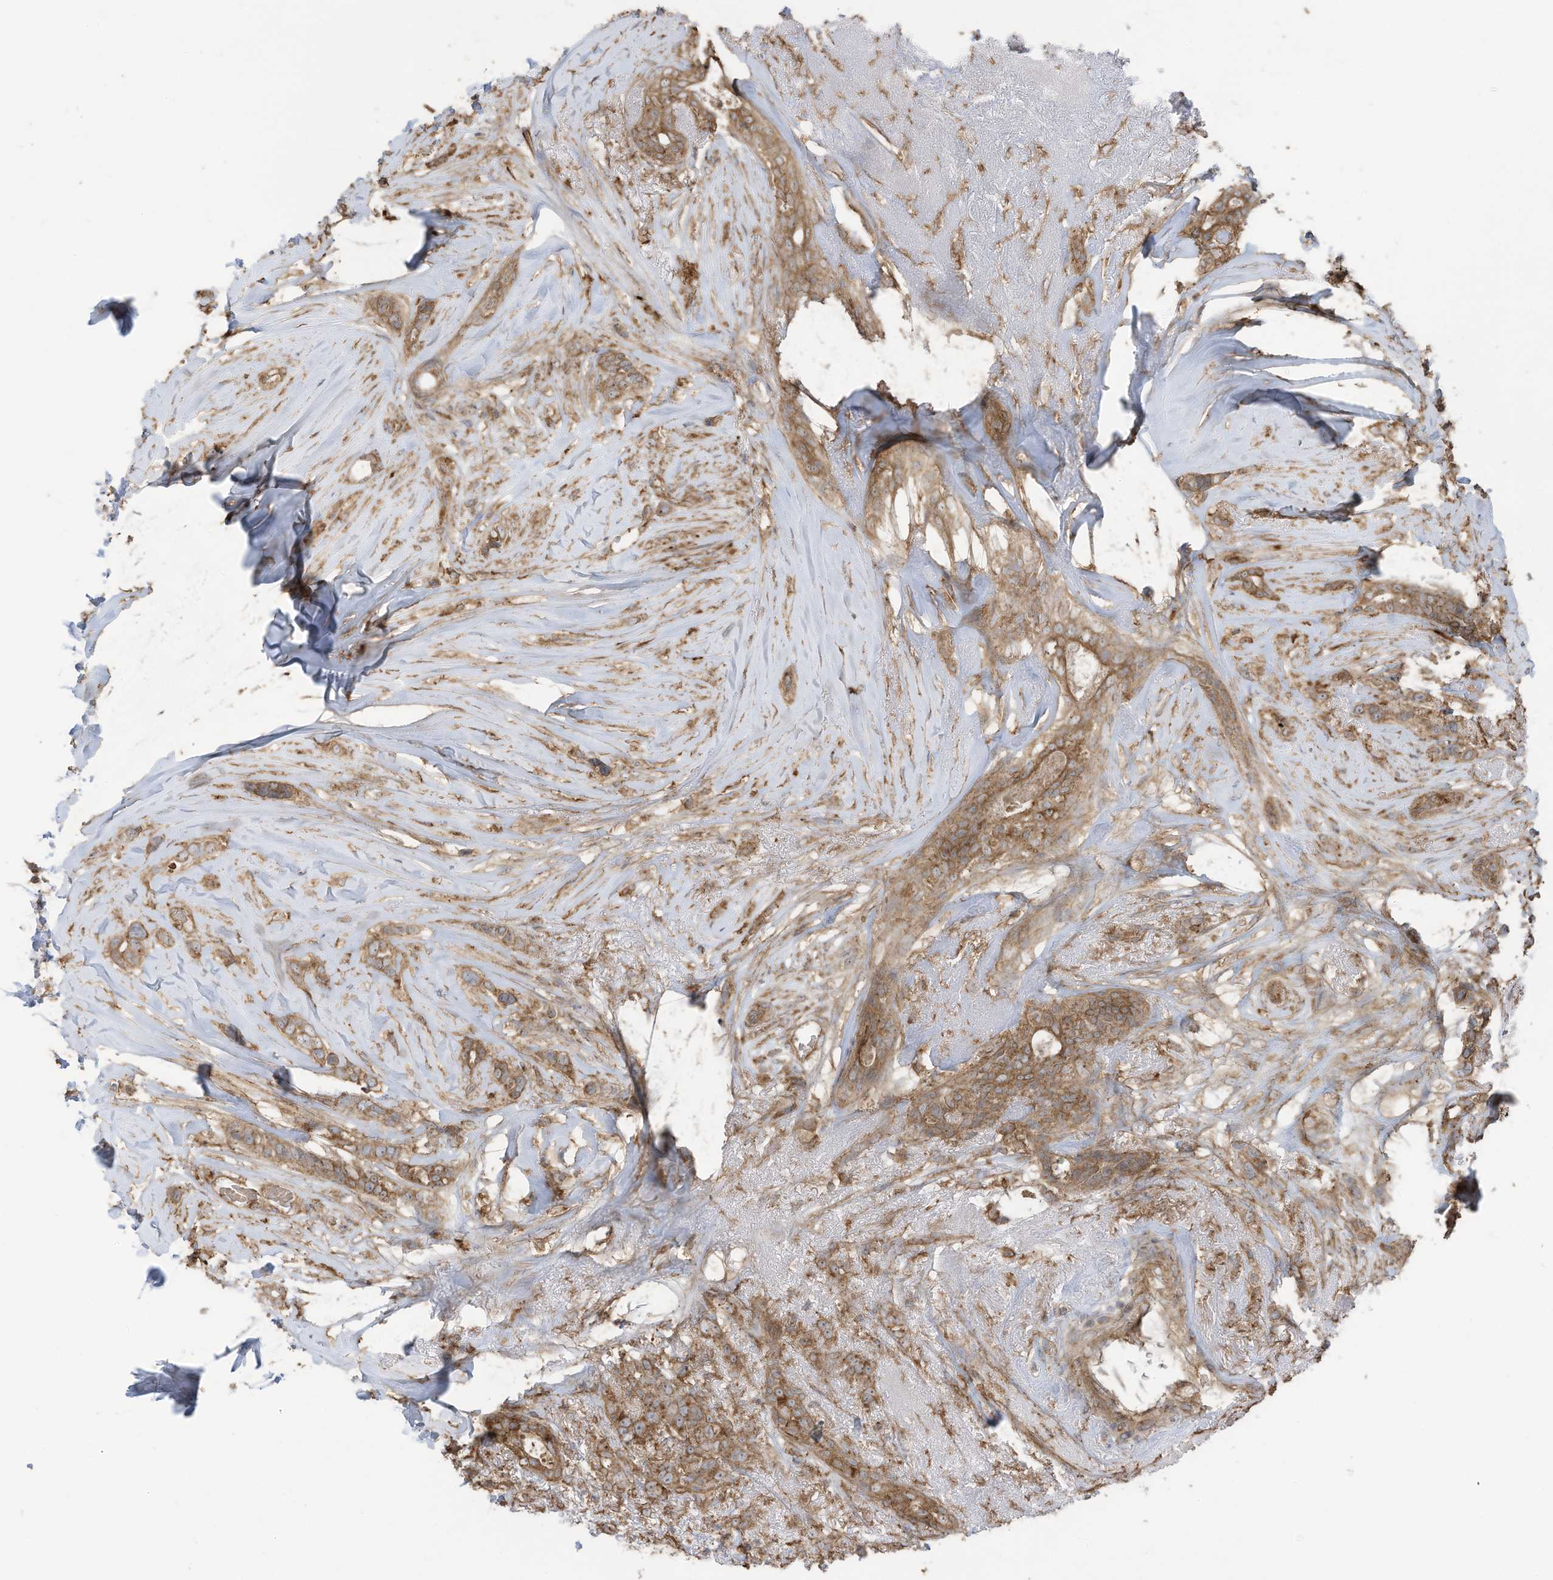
{"staining": {"intensity": "moderate", "quantity": ">75%", "location": "cytoplasmic/membranous"}, "tissue": "breast cancer", "cell_type": "Tumor cells", "image_type": "cancer", "snomed": [{"axis": "morphology", "description": "Lobular carcinoma"}, {"axis": "topography", "description": "Breast"}], "caption": "Breast cancer (lobular carcinoma) was stained to show a protein in brown. There is medium levels of moderate cytoplasmic/membranous expression in about >75% of tumor cells.", "gene": "CGAS", "patient": {"sex": "female", "age": 51}}